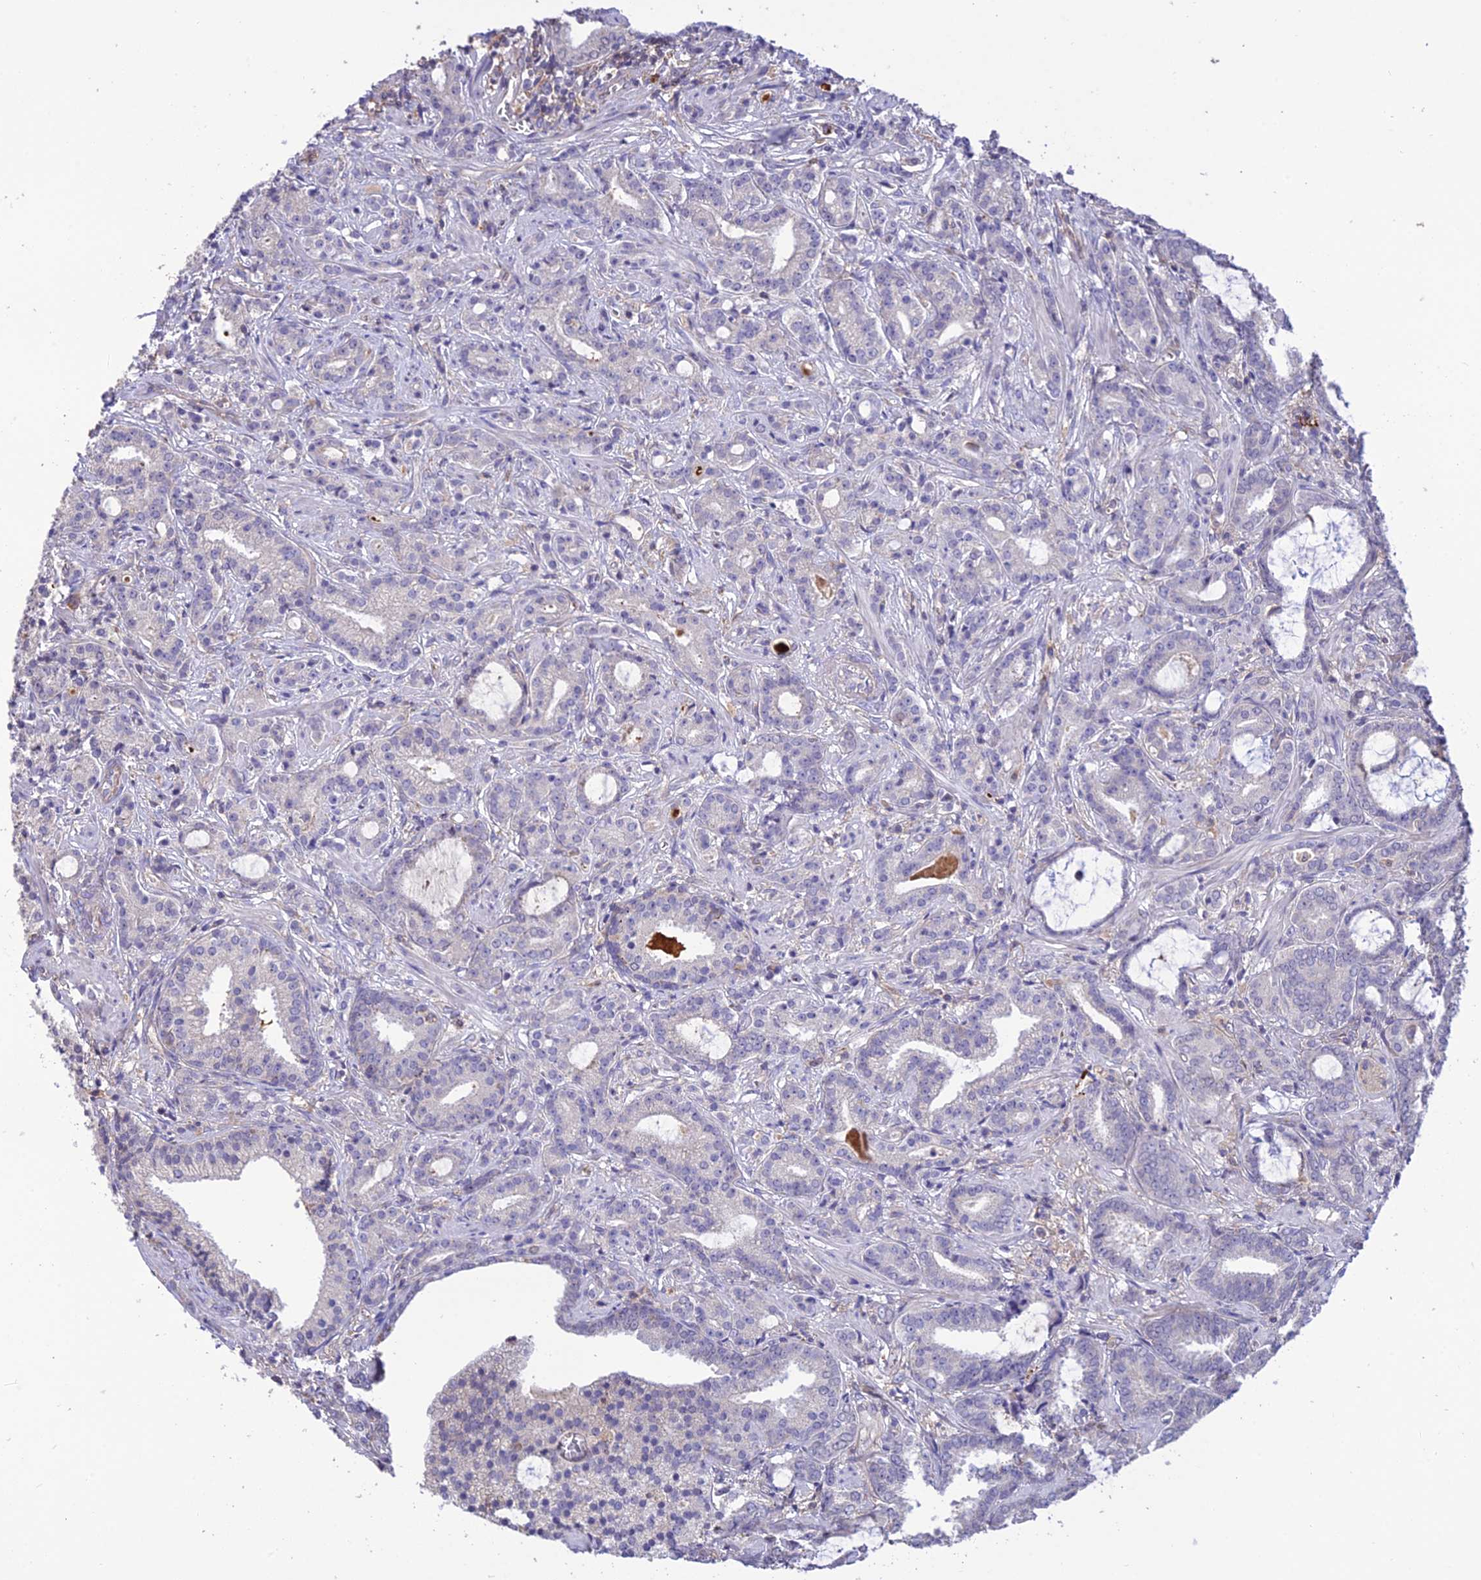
{"staining": {"intensity": "negative", "quantity": "none", "location": "none"}, "tissue": "prostate cancer", "cell_type": "Tumor cells", "image_type": "cancer", "snomed": [{"axis": "morphology", "description": "Adenocarcinoma, High grade"}, {"axis": "topography", "description": "Prostate and seminal vesicle, NOS"}], "caption": "Tumor cells show no significant protein staining in prostate high-grade adenocarcinoma.", "gene": "MIOS", "patient": {"sex": "male", "age": 67}}